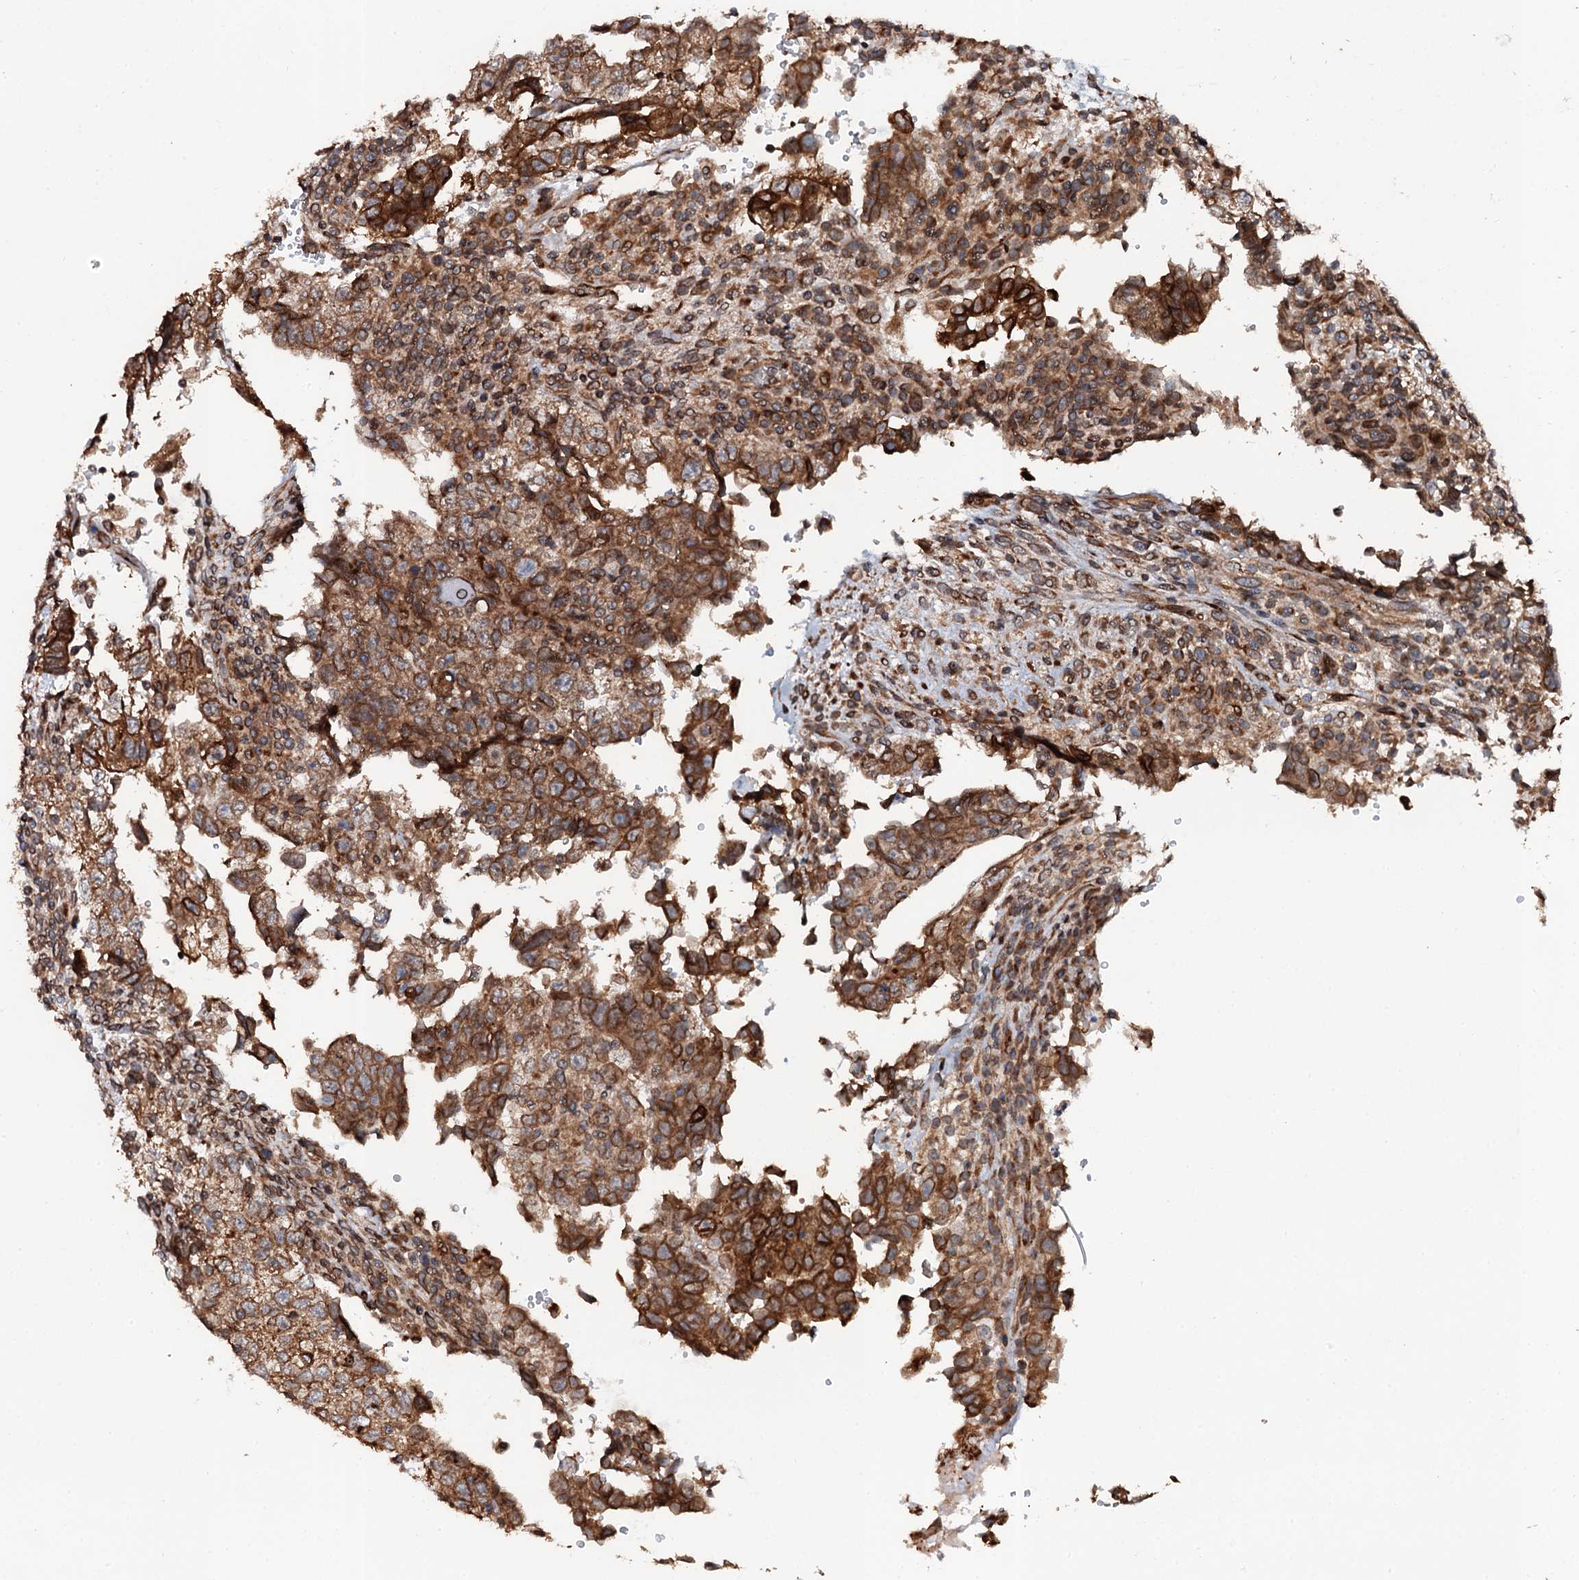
{"staining": {"intensity": "moderate", "quantity": ">75%", "location": "cytoplasmic/membranous"}, "tissue": "testis cancer", "cell_type": "Tumor cells", "image_type": "cancer", "snomed": [{"axis": "morphology", "description": "Carcinoma, Embryonal, NOS"}, {"axis": "topography", "description": "Testis"}], "caption": "Protein staining by IHC shows moderate cytoplasmic/membranous staining in approximately >75% of tumor cells in testis cancer (embryonal carcinoma).", "gene": "GLCE", "patient": {"sex": "male", "age": 37}}